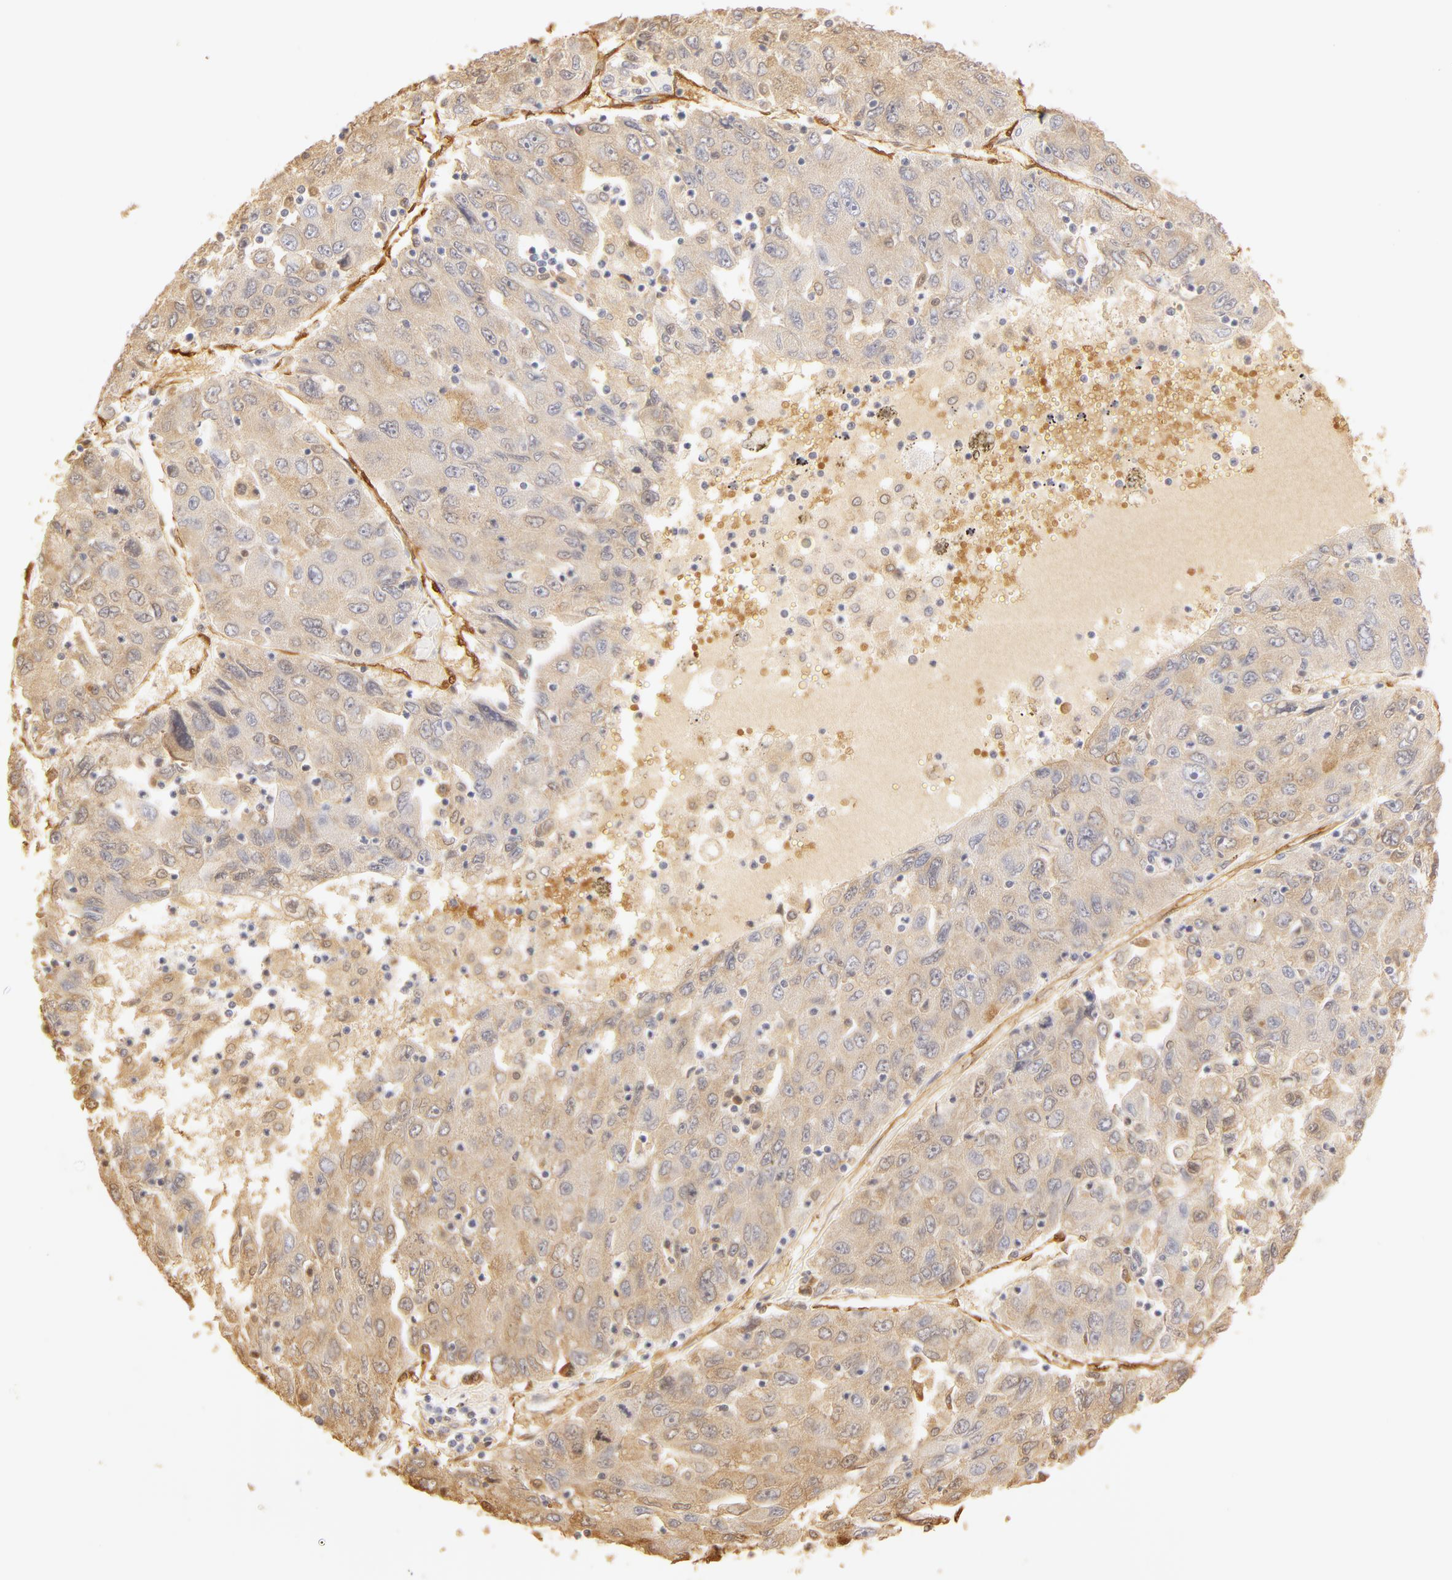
{"staining": {"intensity": "negative", "quantity": "none", "location": "none"}, "tissue": "liver cancer", "cell_type": "Tumor cells", "image_type": "cancer", "snomed": [{"axis": "morphology", "description": "Carcinoma, Hepatocellular, NOS"}, {"axis": "topography", "description": "Liver"}], "caption": "Immunohistochemical staining of liver hepatocellular carcinoma reveals no significant staining in tumor cells. The staining is performed using DAB (3,3'-diaminobenzidine) brown chromogen with nuclei counter-stained in using hematoxylin.", "gene": "CA2", "patient": {"sex": "male", "age": 49}}